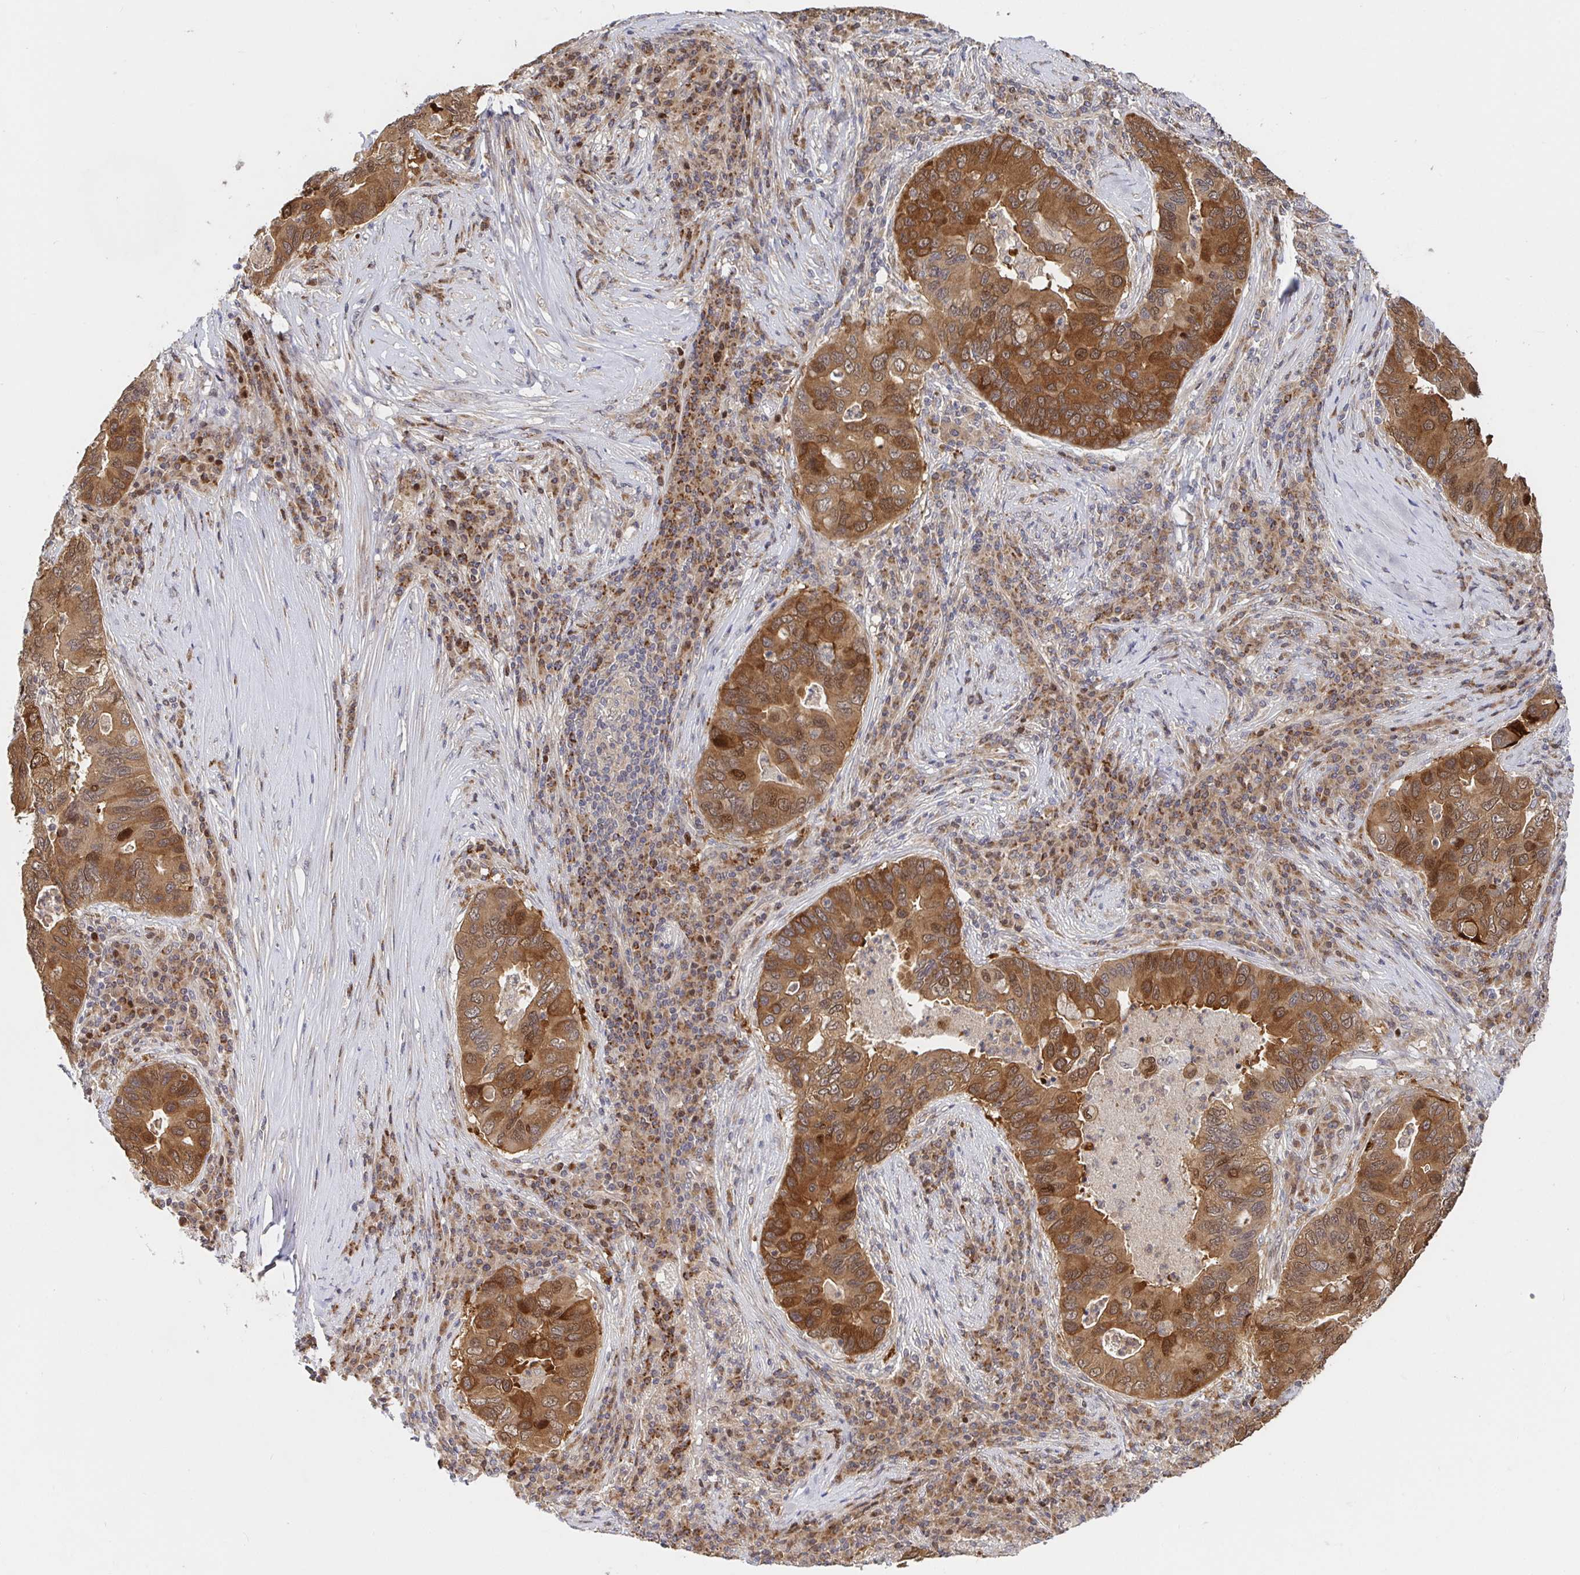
{"staining": {"intensity": "moderate", "quantity": ">75%", "location": "cytoplasmic/membranous"}, "tissue": "lung cancer", "cell_type": "Tumor cells", "image_type": "cancer", "snomed": [{"axis": "morphology", "description": "Adenocarcinoma, NOS"}, {"axis": "morphology", "description": "Adenocarcinoma, metastatic, NOS"}, {"axis": "topography", "description": "Lymph node"}, {"axis": "topography", "description": "Lung"}], "caption": "Protein positivity by immunohistochemistry exhibits moderate cytoplasmic/membranous staining in about >75% of tumor cells in lung cancer. (DAB (3,3'-diaminobenzidine) IHC, brown staining for protein, blue staining for nuclei).", "gene": "AACS", "patient": {"sex": "female", "age": 54}}